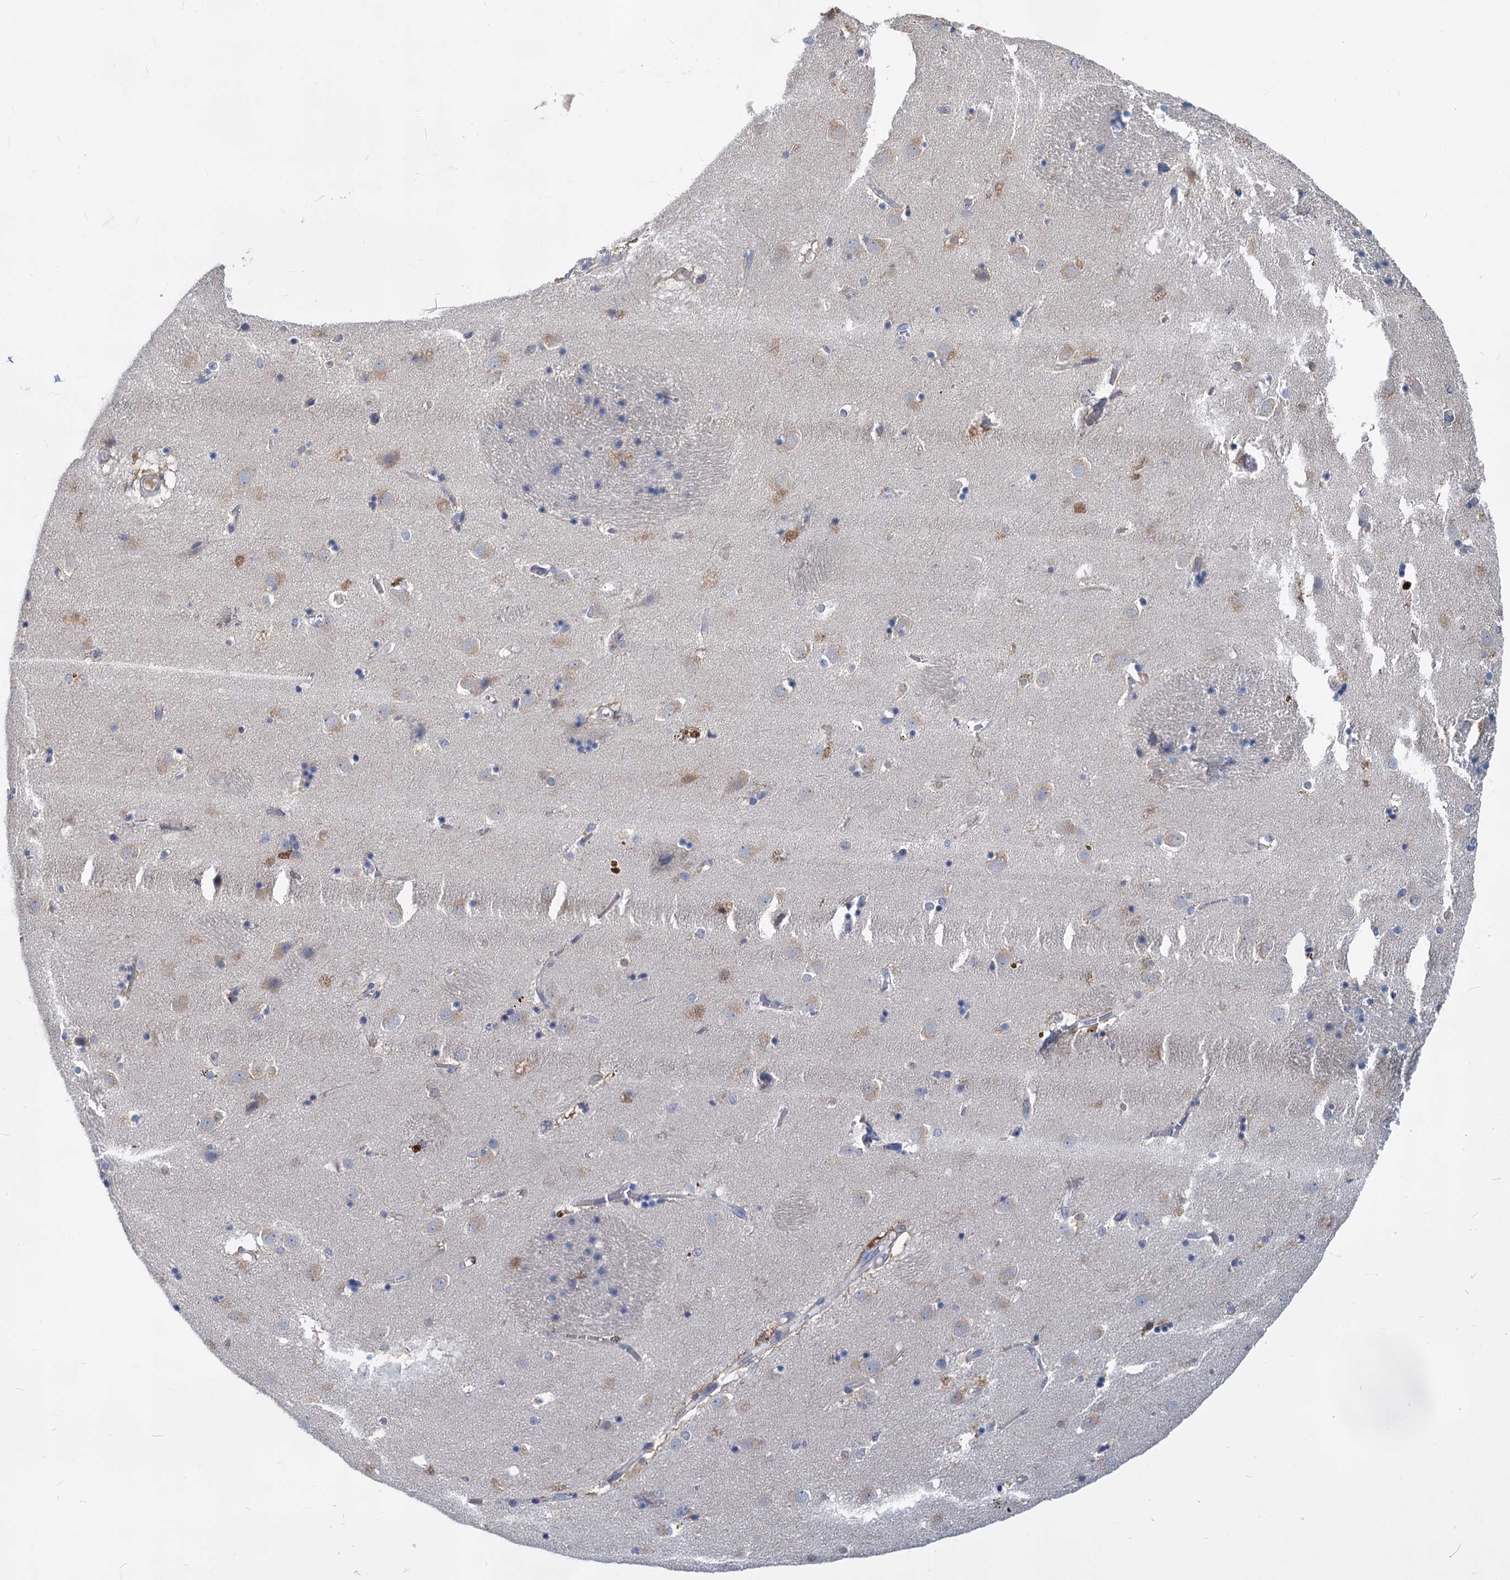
{"staining": {"intensity": "moderate", "quantity": "<25%", "location": "cytoplasmic/membranous"}, "tissue": "caudate", "cell_type": "Glial cells", "image_type": "normal", "snomed": [{"axis": "morphology", "description": "Normal tissue, NOS"}, {"axis": "topography", "description": "Lateral ventricle wall"}], "caption": "IHC histopathology image of unremarkable caudate stained for a protein (brown), which shows low levels of moderate cytoplasmic/membranous positivity in about <25% of glial cells.", "gene": "GSTM3", "patient": {"sex": "male", "age": 70}}